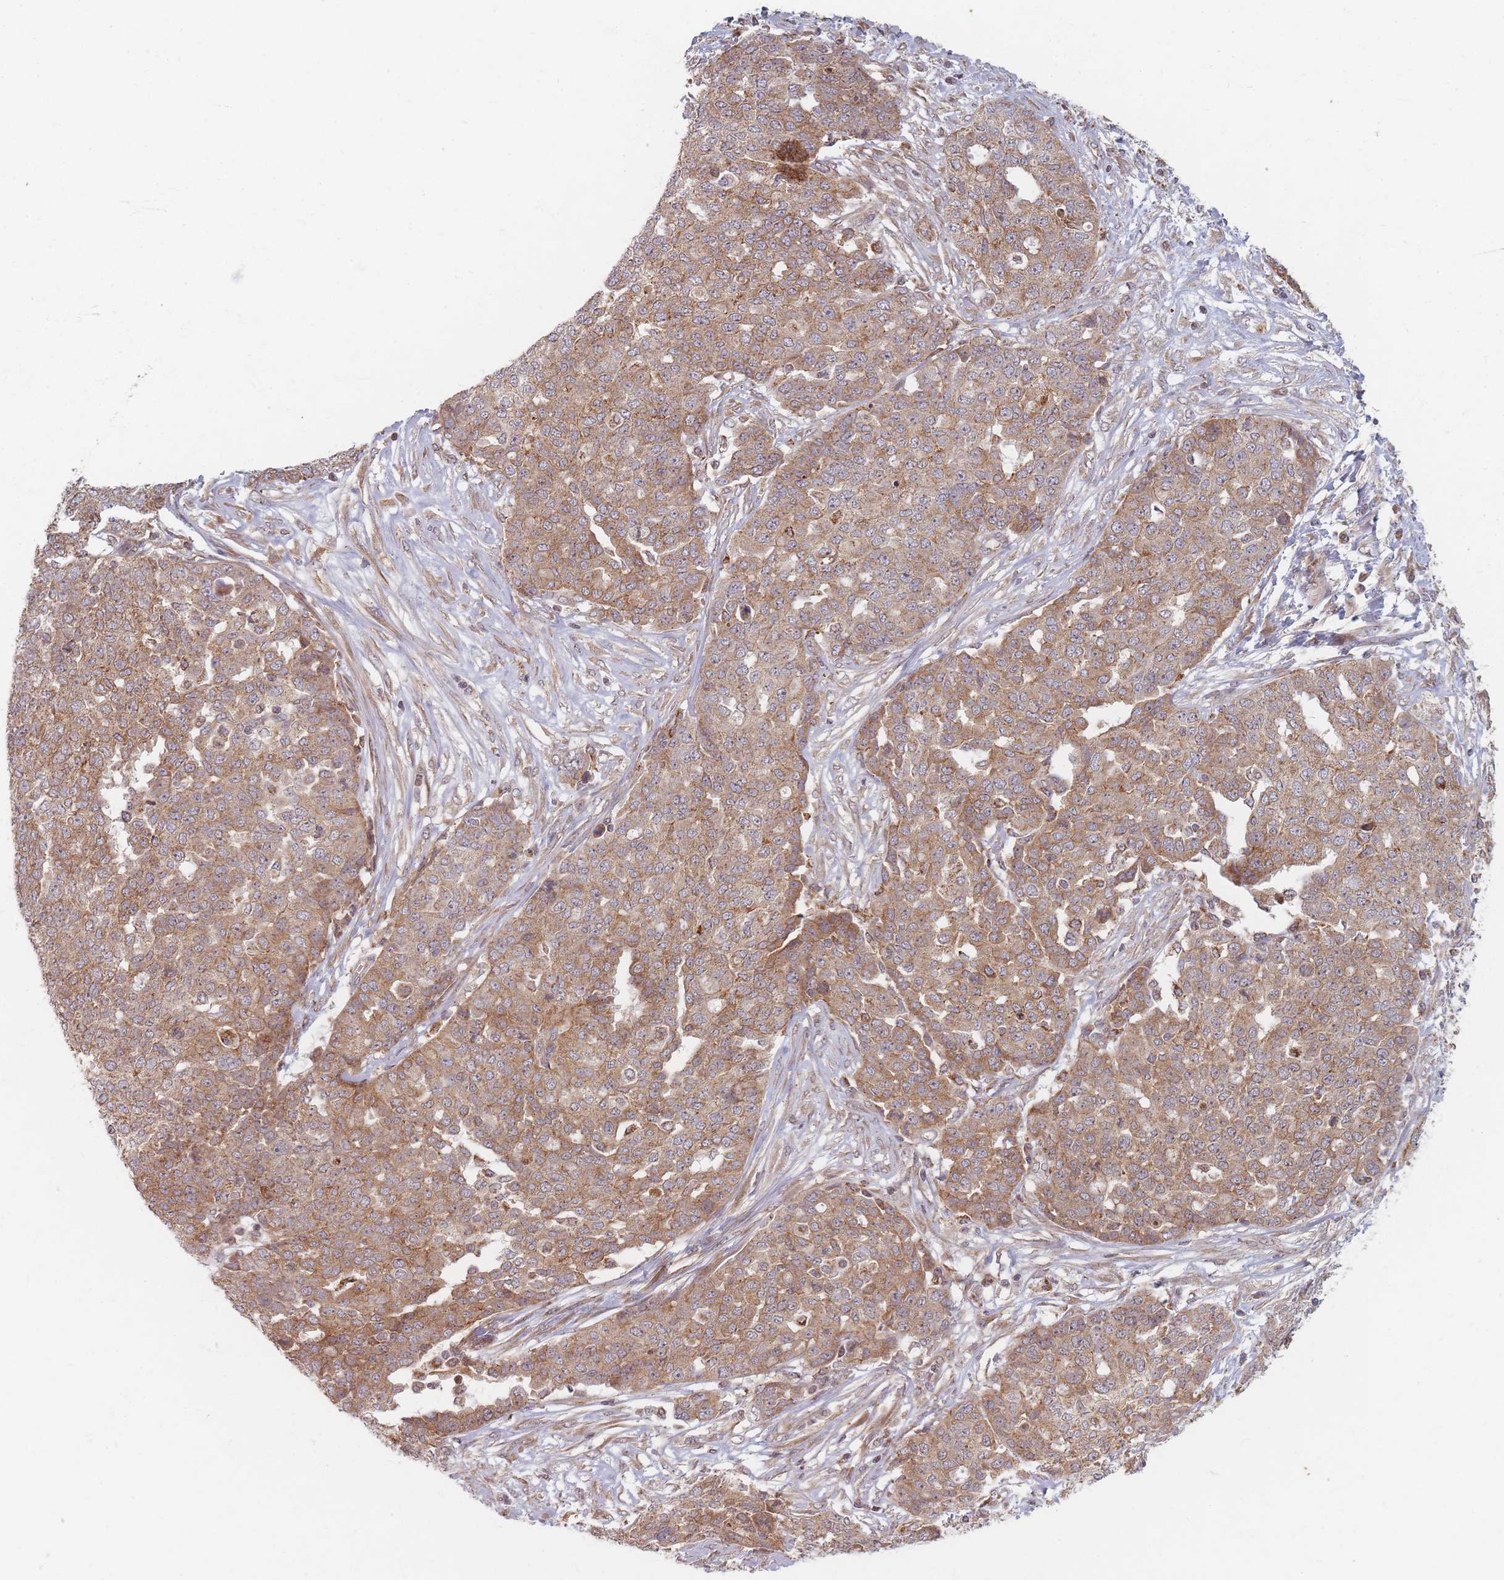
{"staining": {"intensity": "moderate", "quantity": ">75%", "location": "cytoplasmic/membranous"}, "tissue": "ovarian cancer", "cell_type": "Tumor cells", "image_type": "cancer", "snomed": [{"axis": "morphology", "description": "Cystadenocarcinoma, serous, NOS"}, {"axis": "topography", "description": "Soft tissue"}, {"axis": "topography", "description": "Ovary"}], "caption": "Ovarian cancer stained with DAB (3,3'-diaminobenzidine) IHC shows medium levels of moderate cytoplasmic/membranous positivity in about >75% of tumor cells.", "gene": "RADX", "patient": {"sex": "female", "age": 57}}